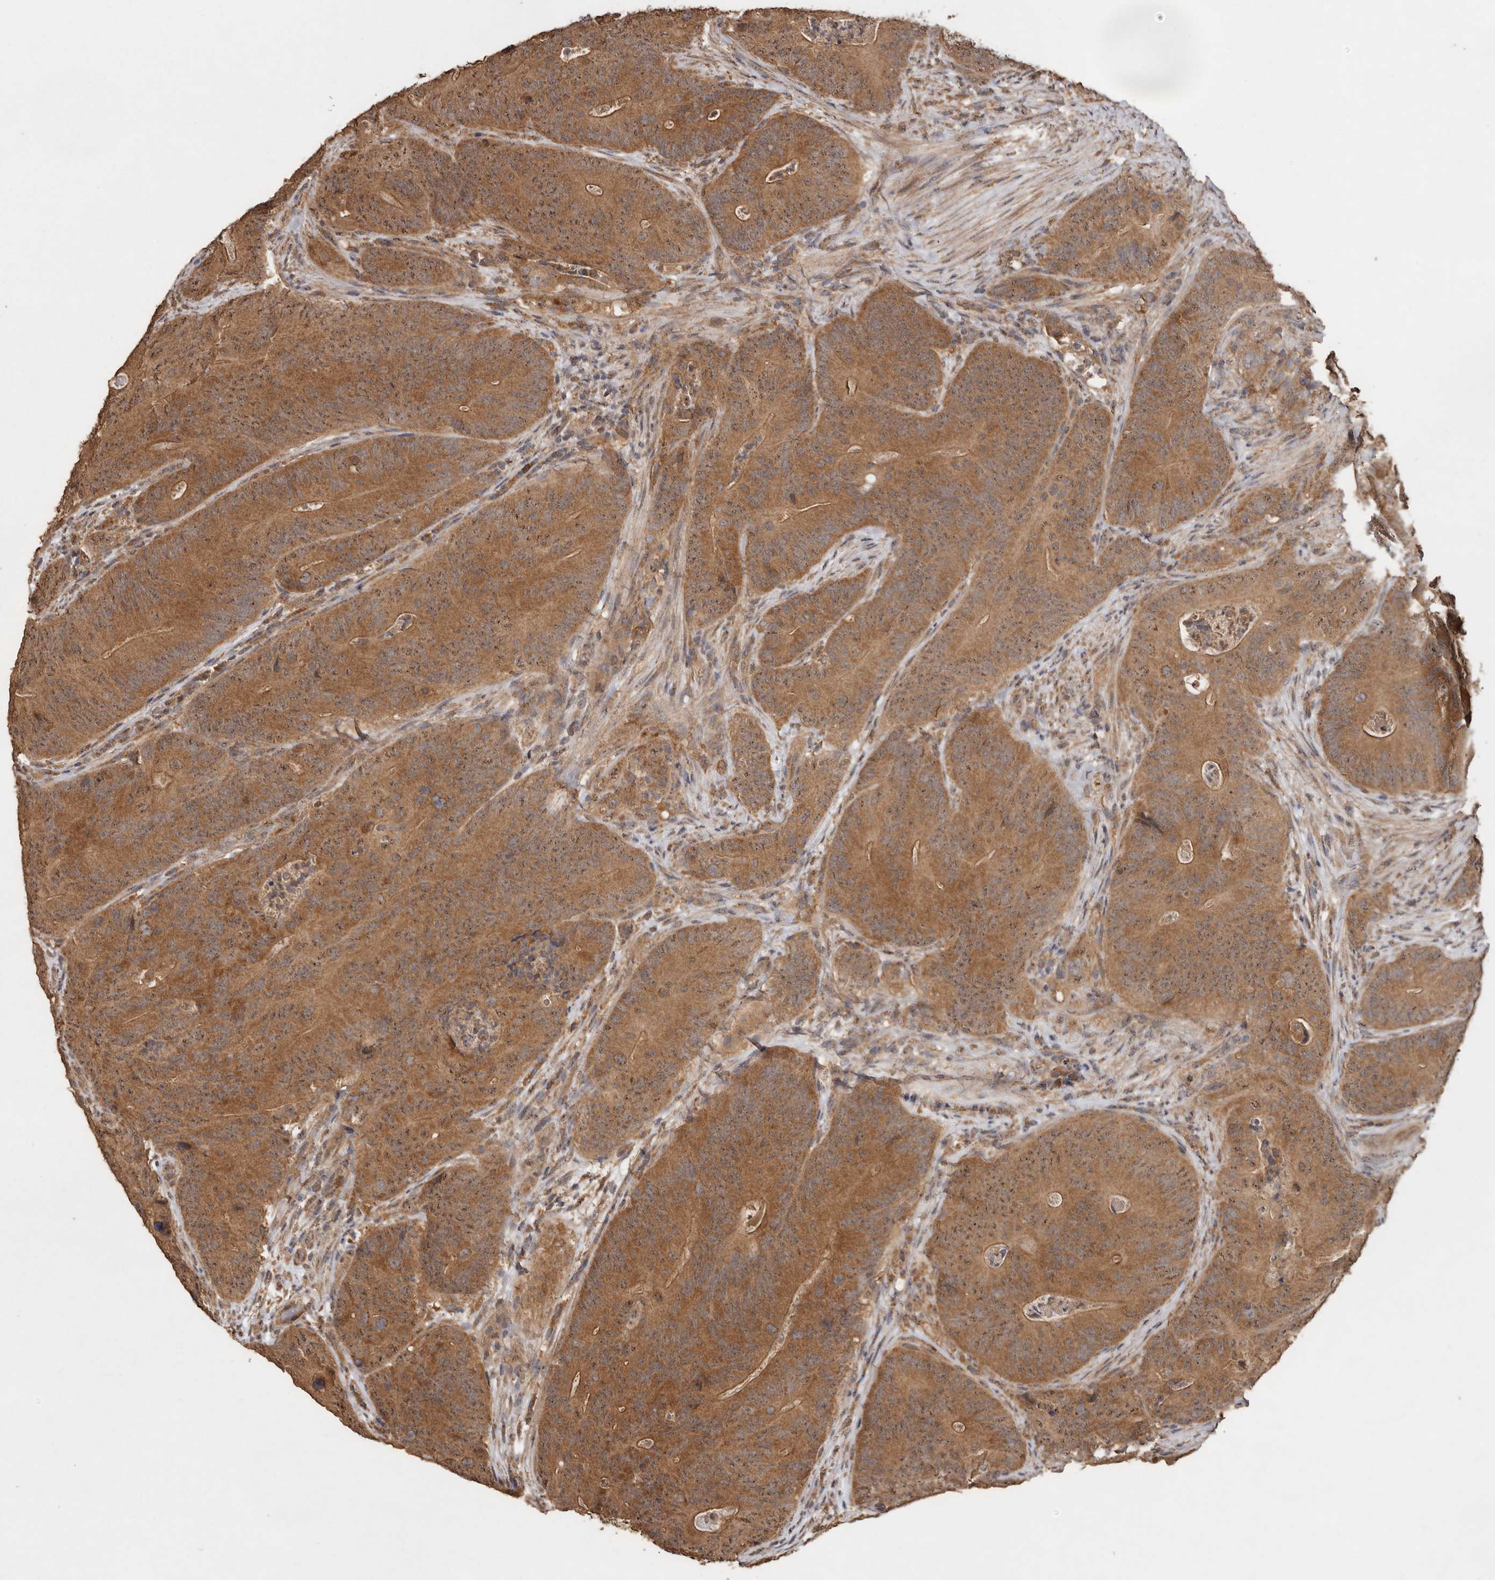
{"staining": {"intensity": "moderate", "quantity": ">75%", "location": "cytoplasmic/membranous,nuclear"}, "tissue": "colorectal cancer", "cell_type": "Tumor cells", "image_type": "cancer", "snomed": [{"axis": "morphology", "description": "Normal tissue, NOS"}, {"axis": "topography", "description": "Colon"}], "caption": "Moderate cytoplasmic/membranous and nuclear positivity is seen in approximately >75% of tumor cells in colorectal cancer.", "gene": "RWDD1", "patient": {"sex": "female", "age": 82}}